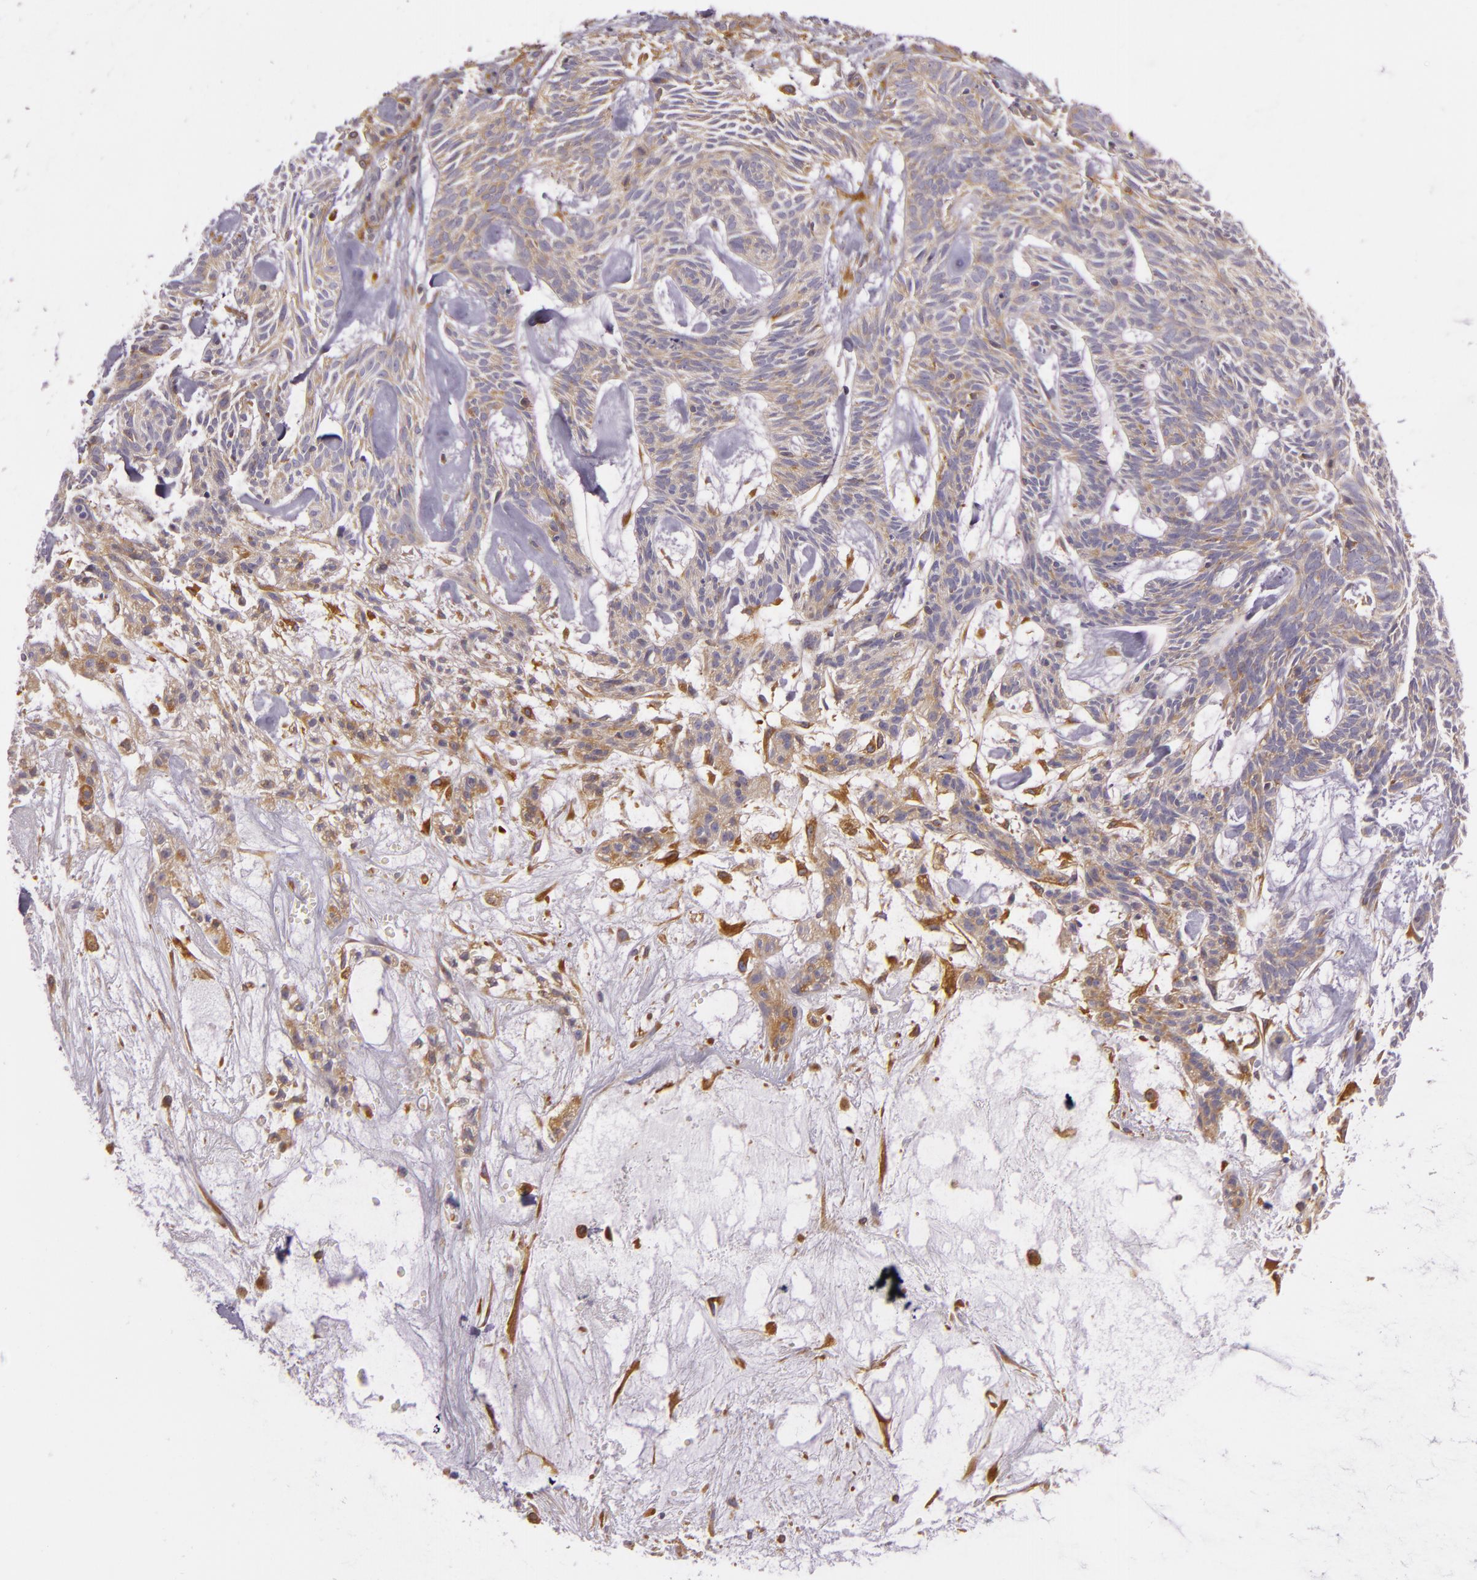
{"staining": {"intensity": "weak", "quantity": ">75%", "location": "cytoplasmic/membranous"}, "tissue": "skin cancer", "cell_type": "Tumor cells", "image_type": "cancer", "snomed": [{"axis": "morphology", "description": "Basal cell carcinoma"}, {"axis": "topography", "description": "Skin"}], "caption": "High-power microscopy captured an immunohistochemistry (IHC) histopathology image of skin basal cell carcinoma, revealing weak cytoplasmic/membranous staining in about >75% of tumor cells. (brown staining indicates protein expression, while blue staining denotes nuclei).", "gene": "TLN1", "patient": {"sex": "male", "age": 75}}